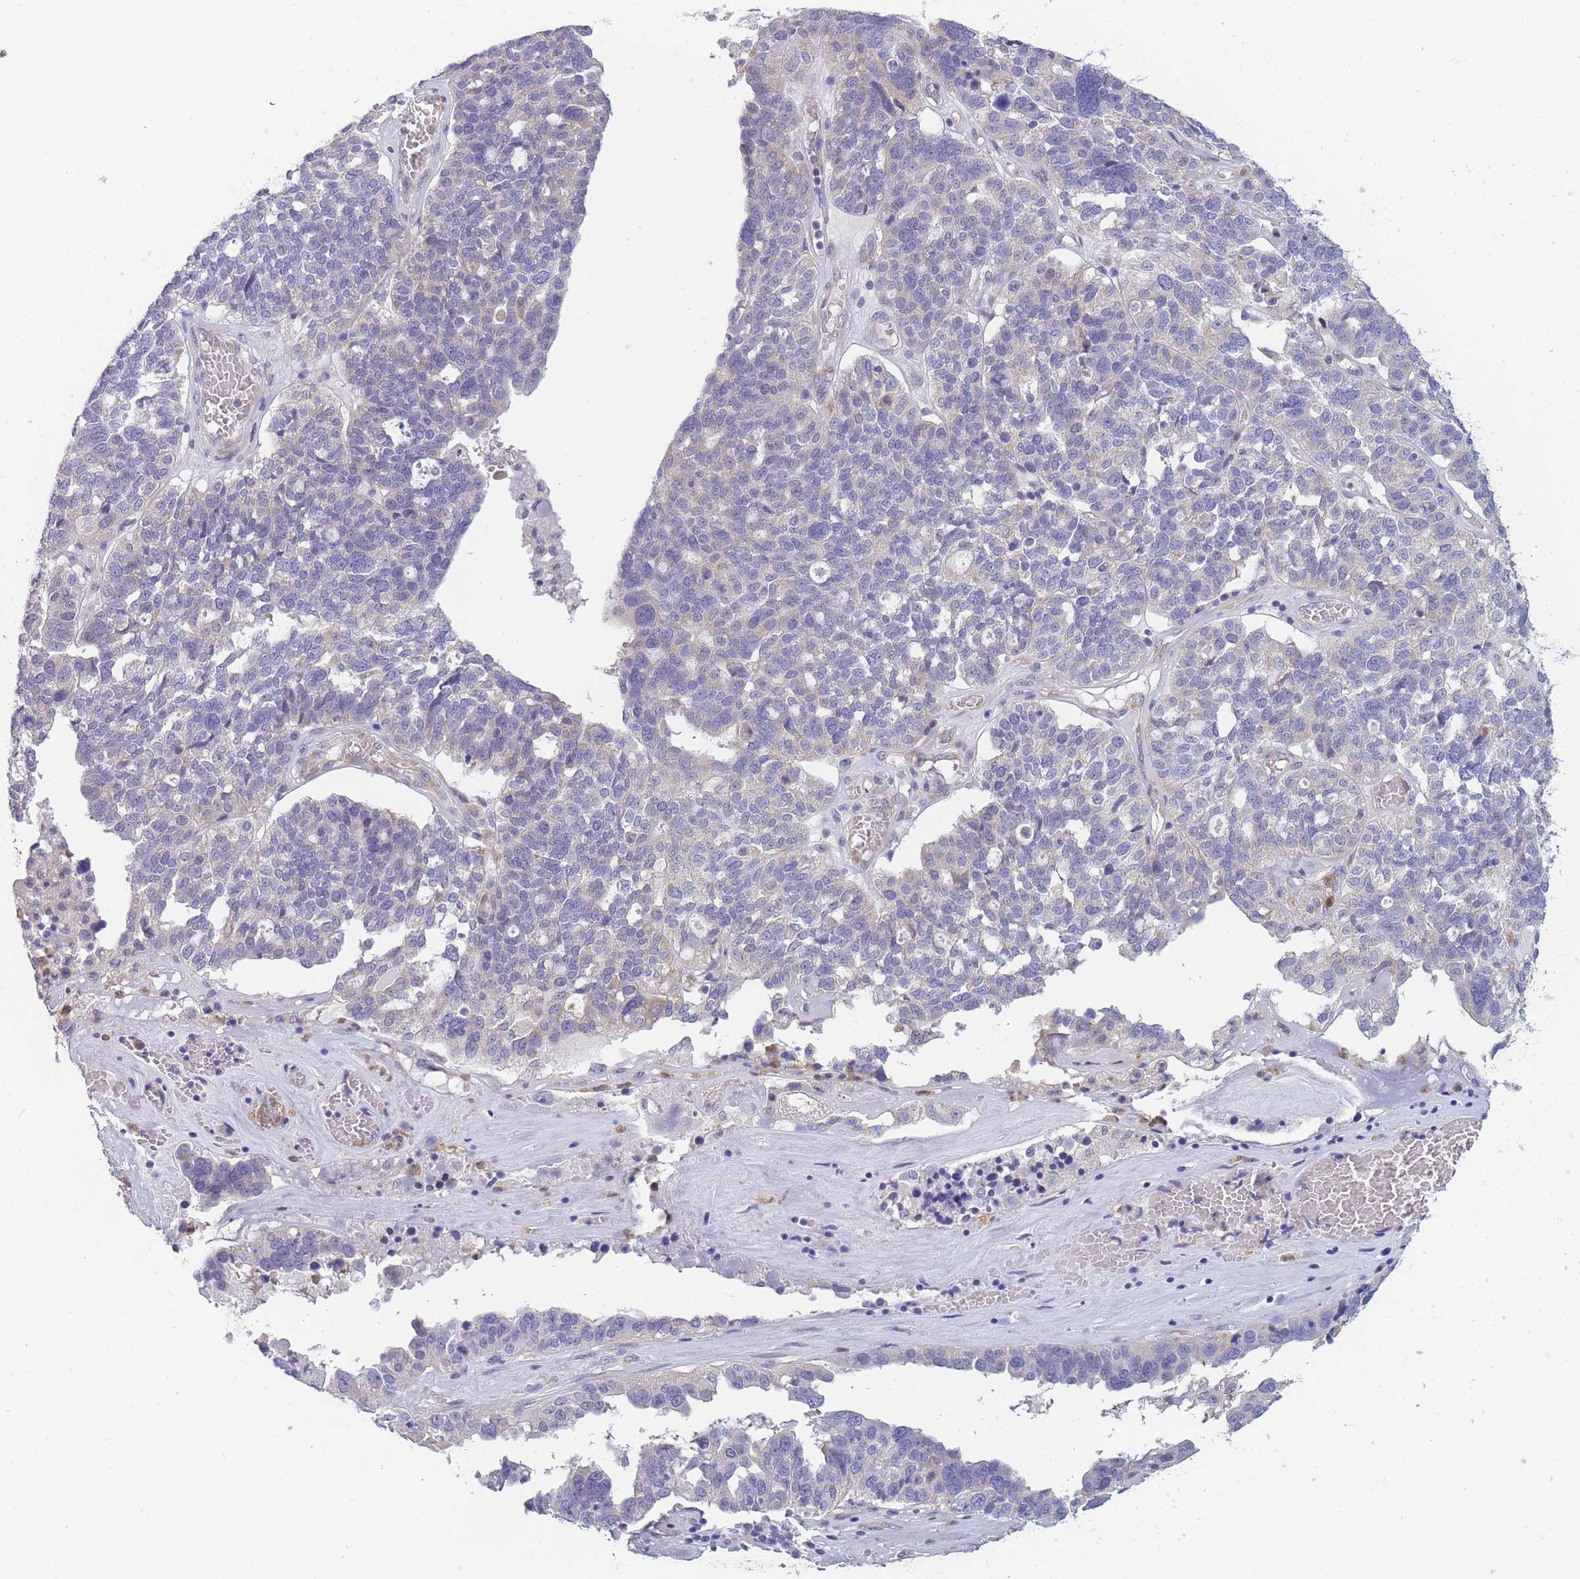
{"staining": {"intensity": "negative", "quantity": "none", "location": "none"}, "tissue": "ovarian cancer", "cell_type": "Tumor cells", "image_type": "cancer", "snomed": [{"axis": "morphology", "description": "Cystadenocarcinoma, serous, NOS"}, {"axis": "topography", "description": "Ovary"}], "caption": "Protein analysis of ovarian serous cystadenocarcinoma exhibits no significant expression in tumor cells.", "gene": "NDUFAF6", "patient": {"sex": "female", "age": 59}}